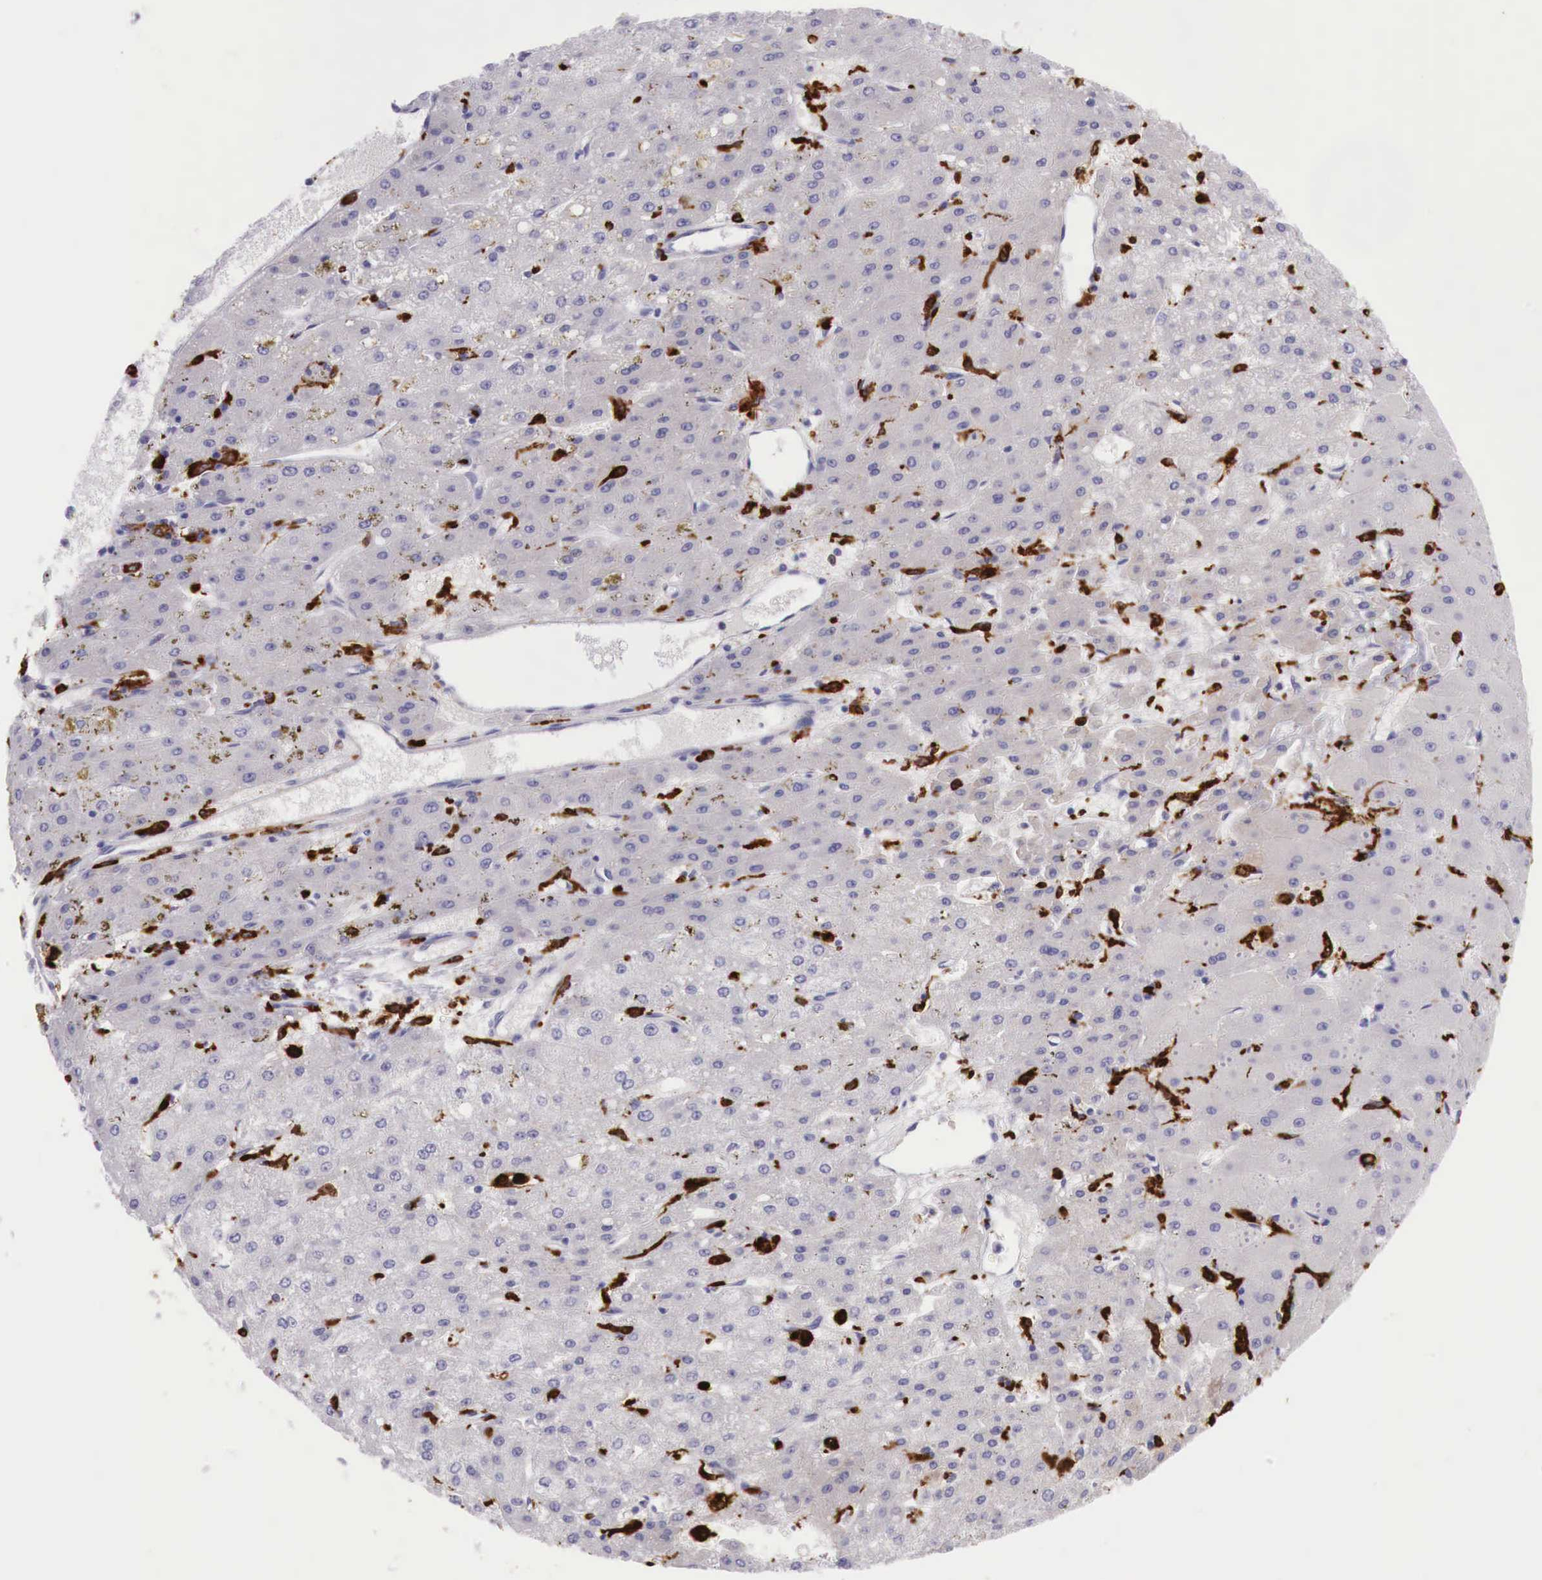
{"staining": {"intensity": "negative", "quantity": "none", "location": "none"}, "tissue": "liver cancer", "cell_type": "Tumor cells", "image_type": "cancer", "snomed": [{"axis": "morphology", "description": "Carcinoma, Hepatocellular, NOS"}, {"axis": "topography", "description": "Liver"}], "caption": "The micrograph displays no staining of tumor cells in hepatocellular carcinoma (liver).", "gene": "MSR1", "patient": {"sex": "female", "age": 52}}